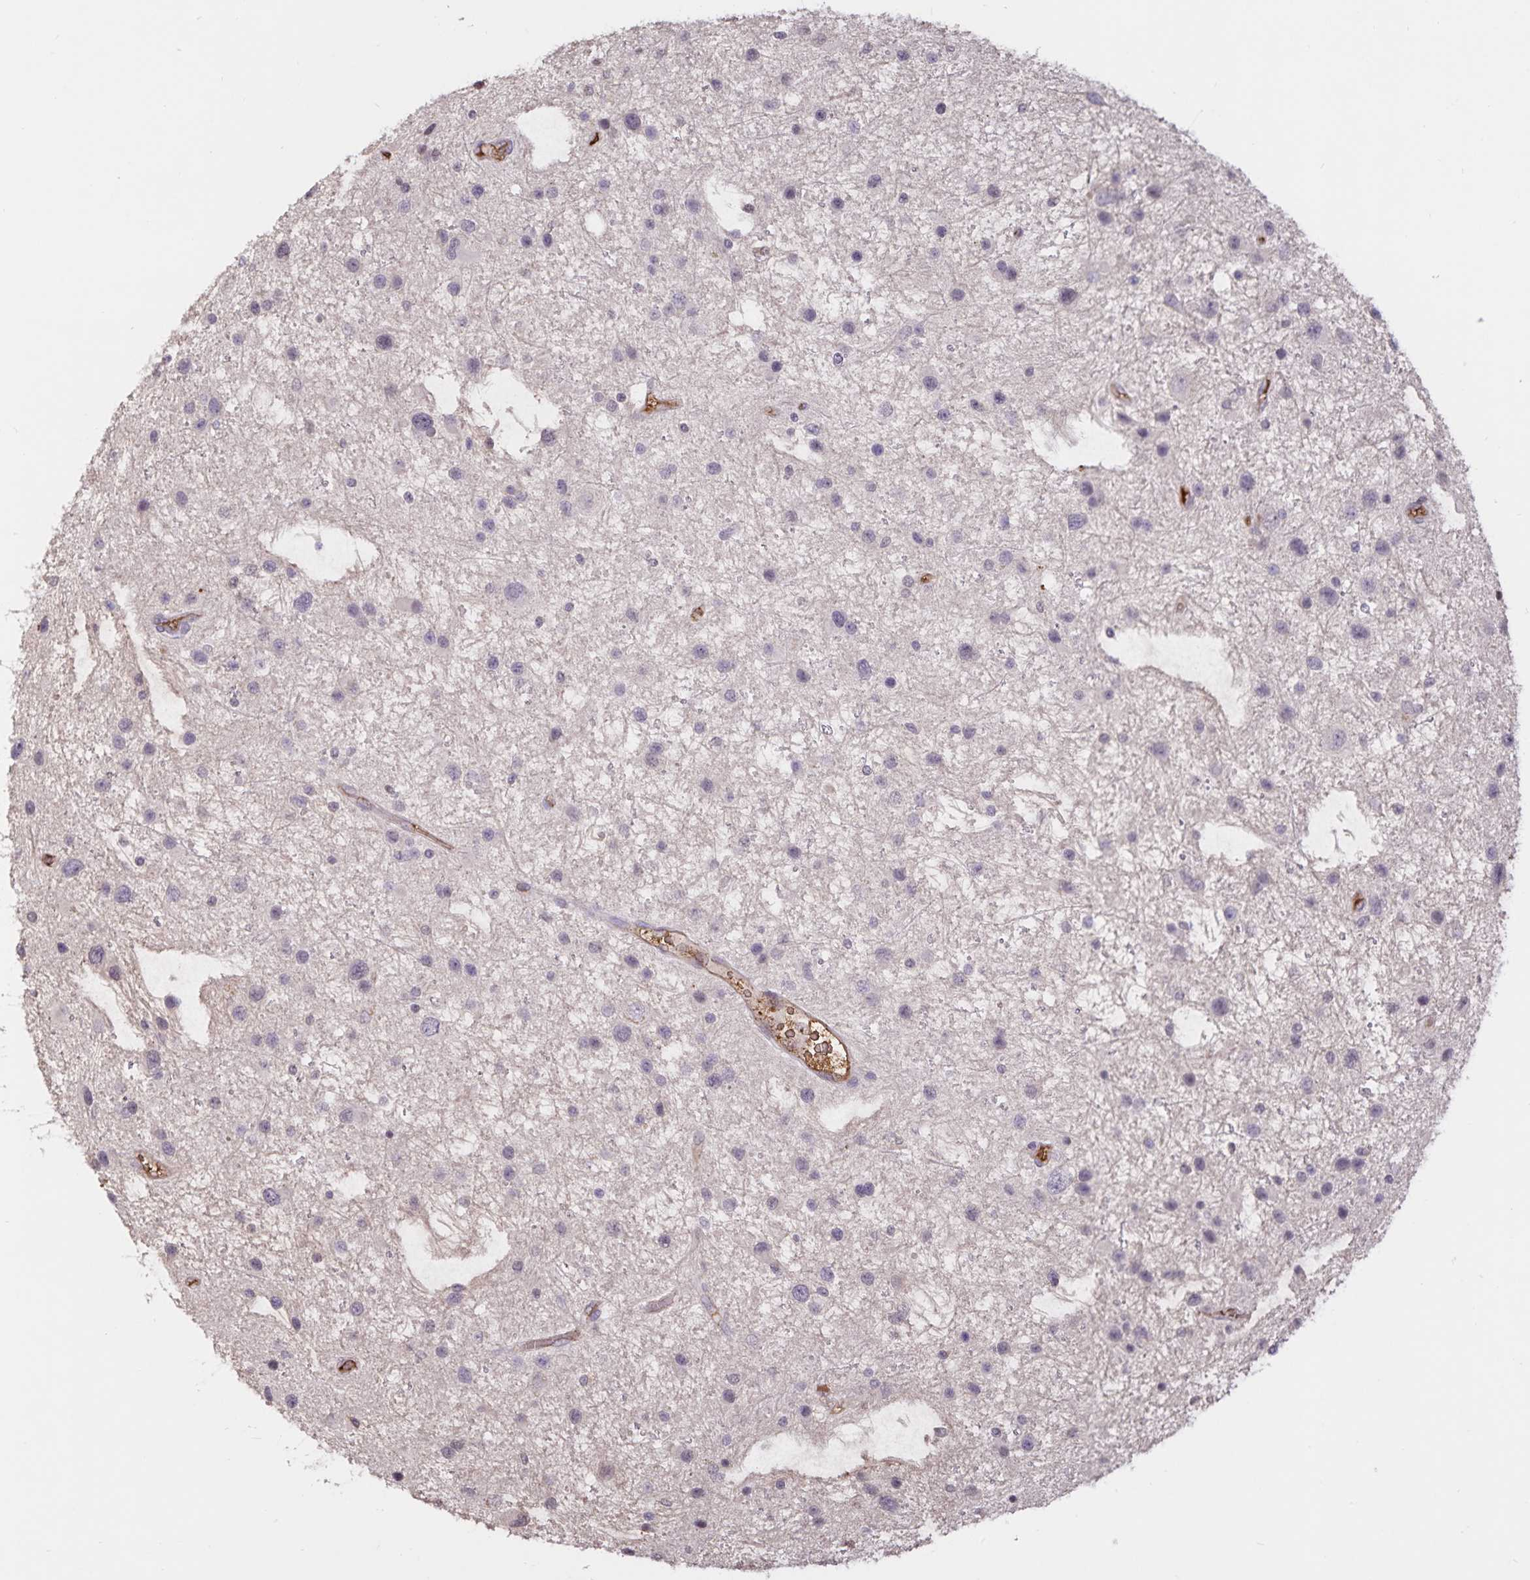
{"staining": {"intensity": "negative", "quantity": "none", "location": "none"}, "tissue": "glioma", "cell_type": "Tumor cells", "image_type": "cancer", "snomed": [{"axis": "morphology", "description": "Glioma, malignant, Low grade"}, {"axis": "topography", "description": "Brain"}], "caption": "Low-grade glioma (malignant) was stained to show a protein in brown. There is no significant positivity in tumor cells.", "gene": "FGG", "patient": {"sex": "female", "age": 32}}